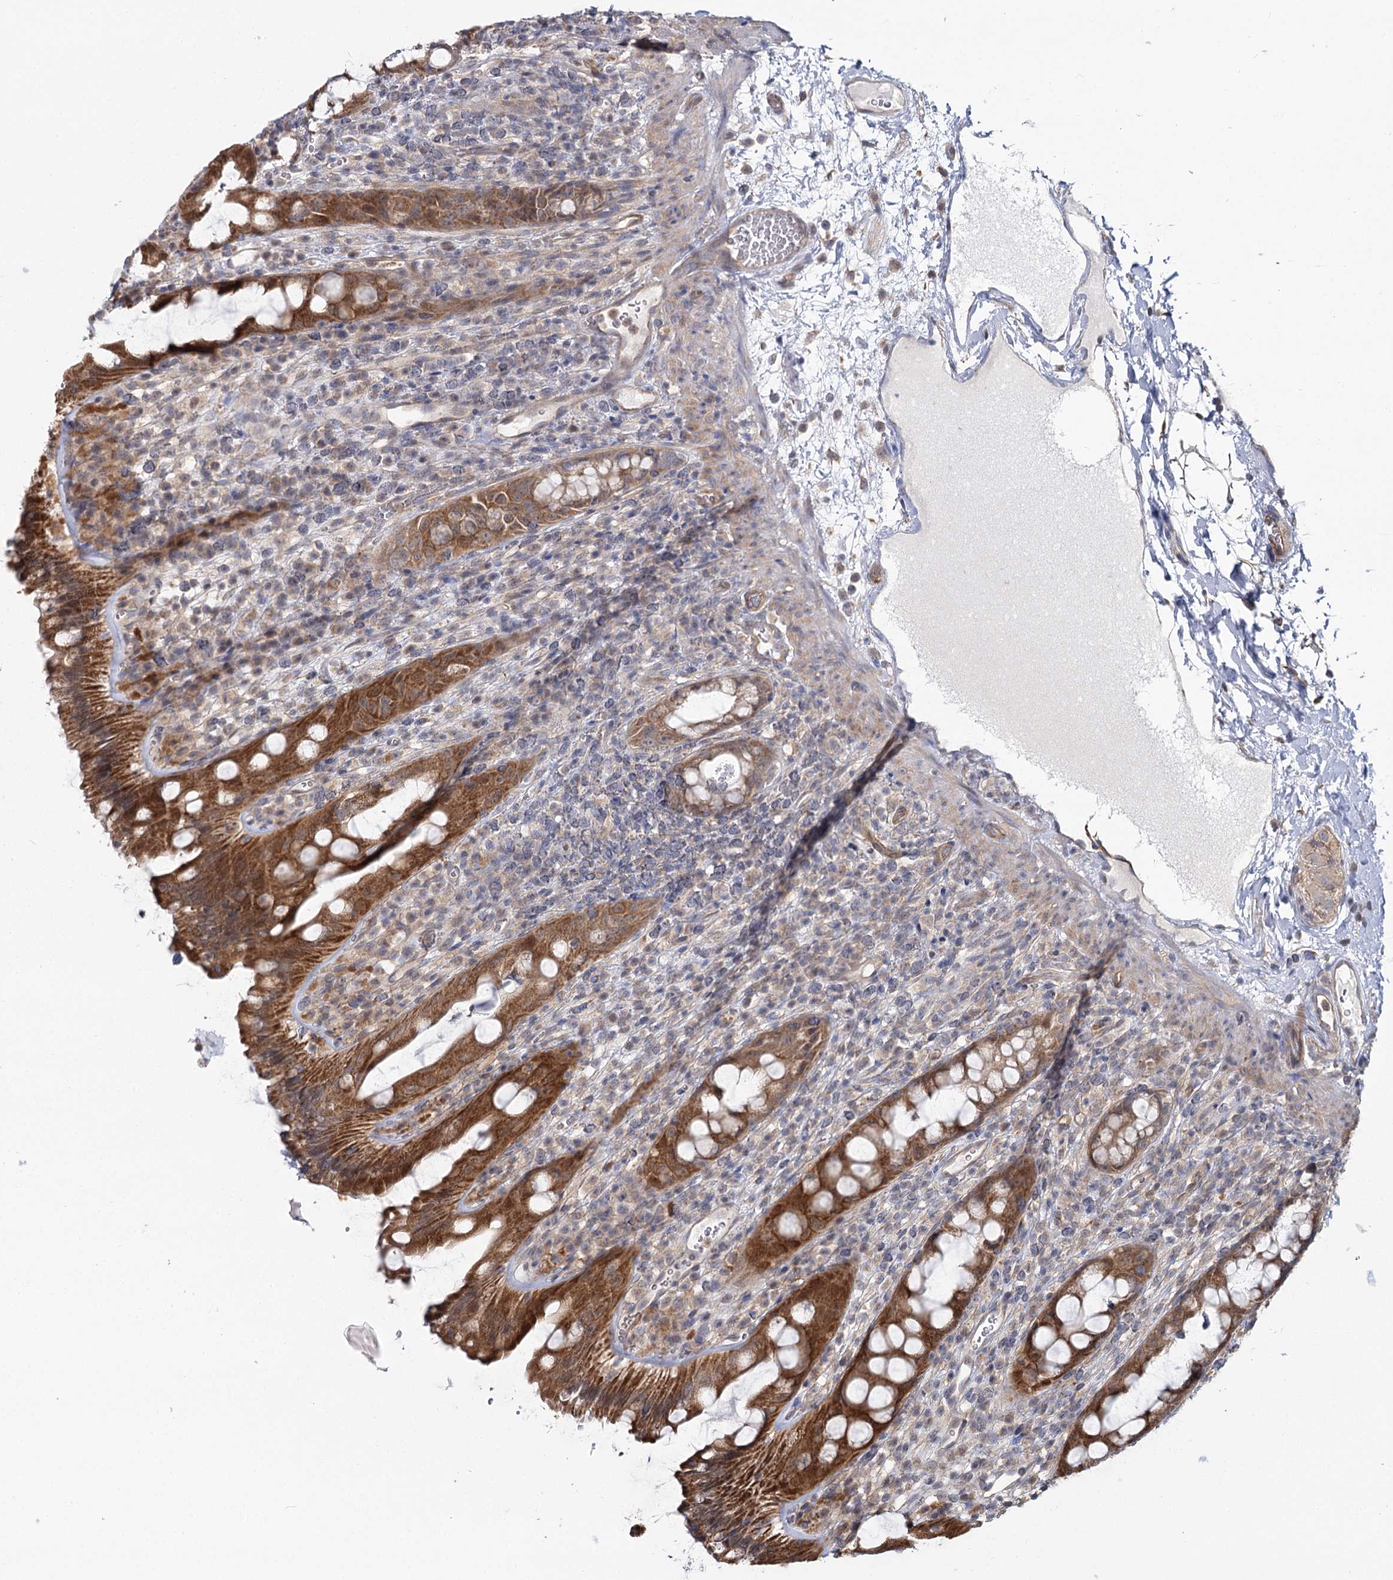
{"staining": {"intensity": "strong", "quantity": ">75%", "location": "cytoplasmic/membranous"}, "tissue": "rectum", "cell_type": "Glandular cells", "image_type": "normal", "snomed": [{"axis": "morphology", "description": "Normal tissue, NOS"}, {"axis": "topography", "description": "Rectum"}], "caption": "A micrograph showing strong cytoplasmic/membranous expression in approximately >75% of glandular cells in benign rectum, as visualized by brown immunohistochemical staining.", "gene": "TBC1D9B", "patient": {"sex": "female", "age": 57}}